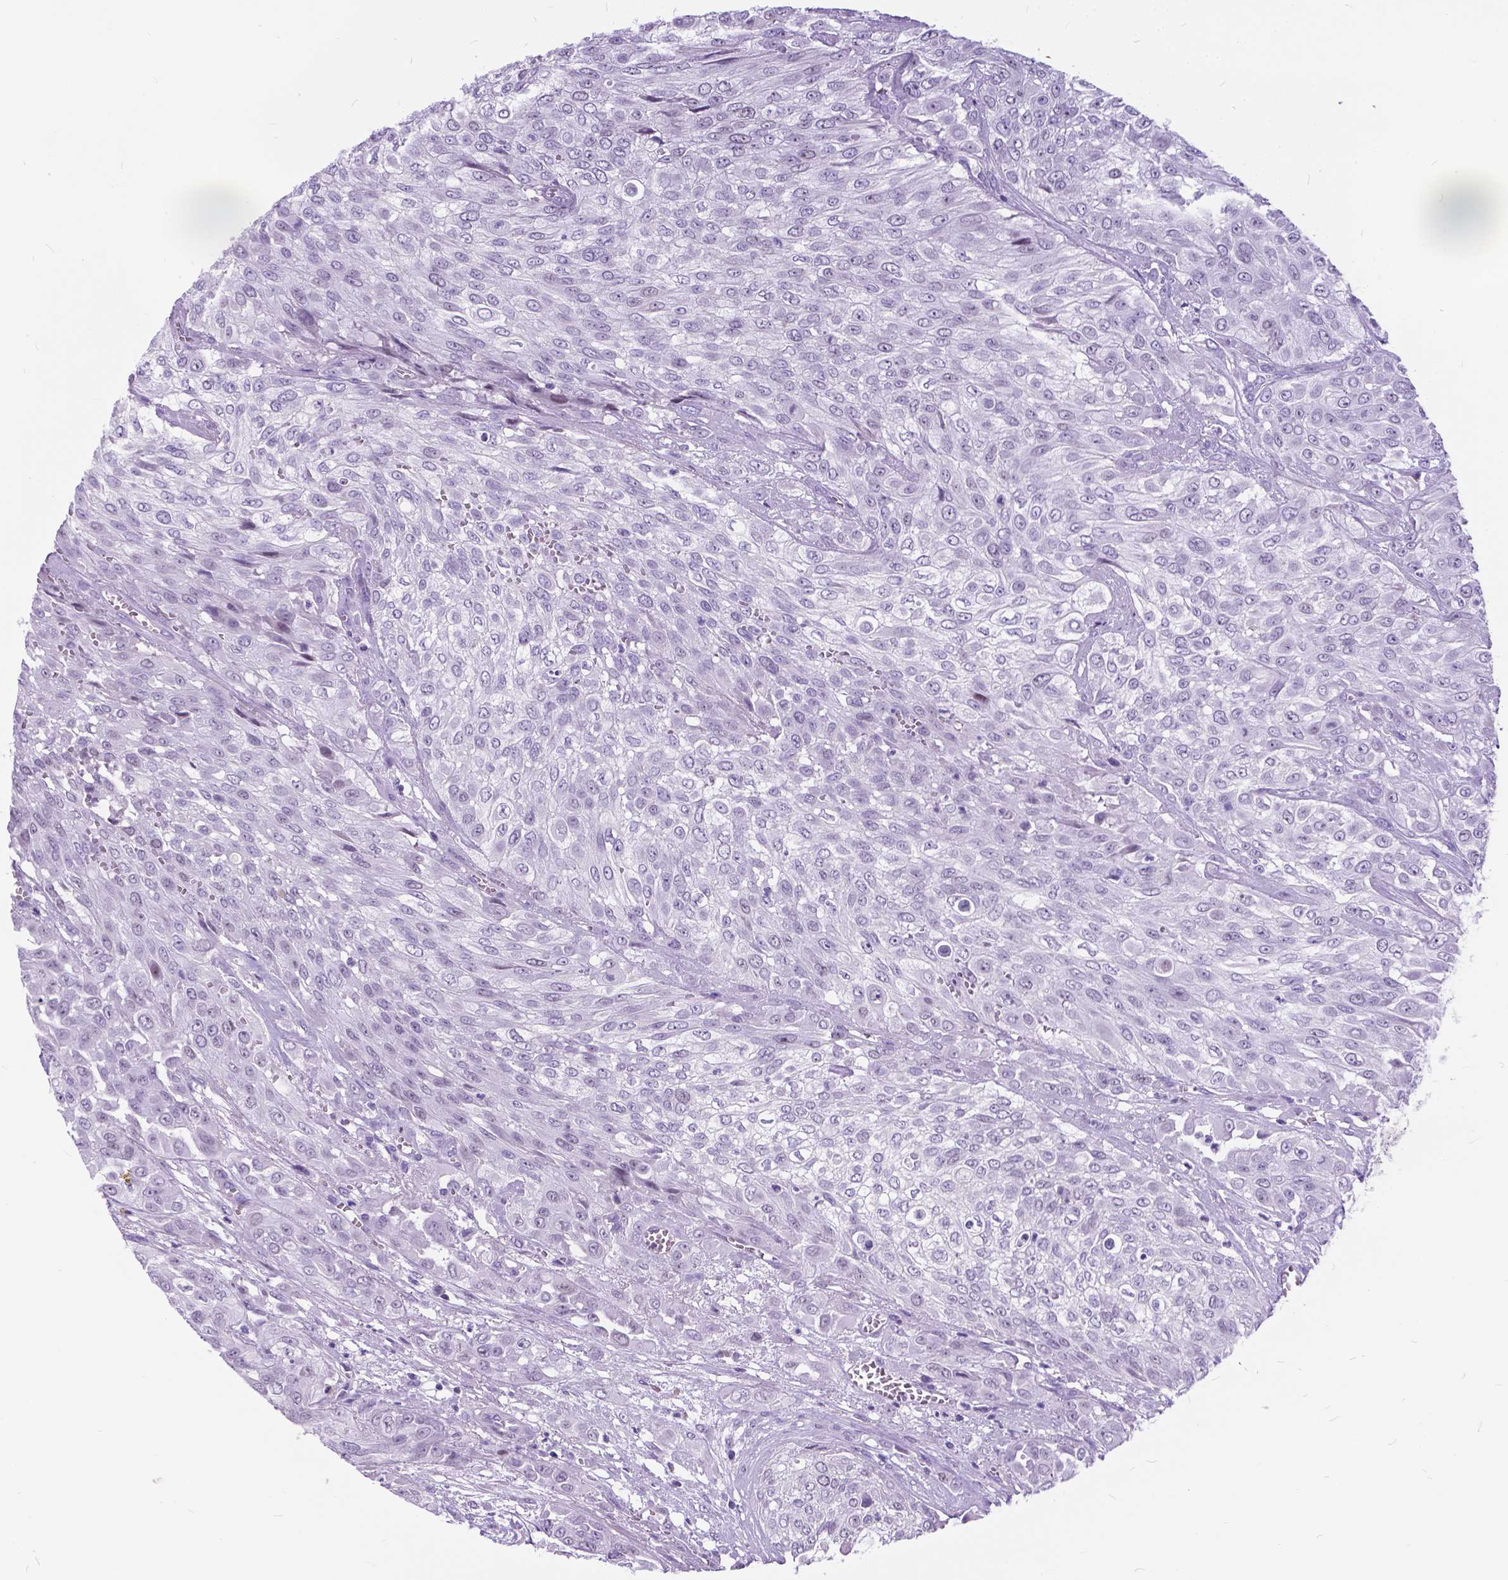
{"staining": {"intensity": "negative", "quantity": "none", "location": "none"}, "tissue": "urothelial cancer", "cell_type": "Tumor cells", "image_type": "cancer", "snomed": [{"axis": "morphology", "description": "Urothelial carcinoma, High grade"}, {"axis": "topography", "description": "Urinary bladder"}], "caption": "The immunohistochemistry image has no significant positivity in tumor cells of high-grade urothelial carcinoma tissue.", "gene": "BSND", "patient": {"sex": "male", "age": 57}}